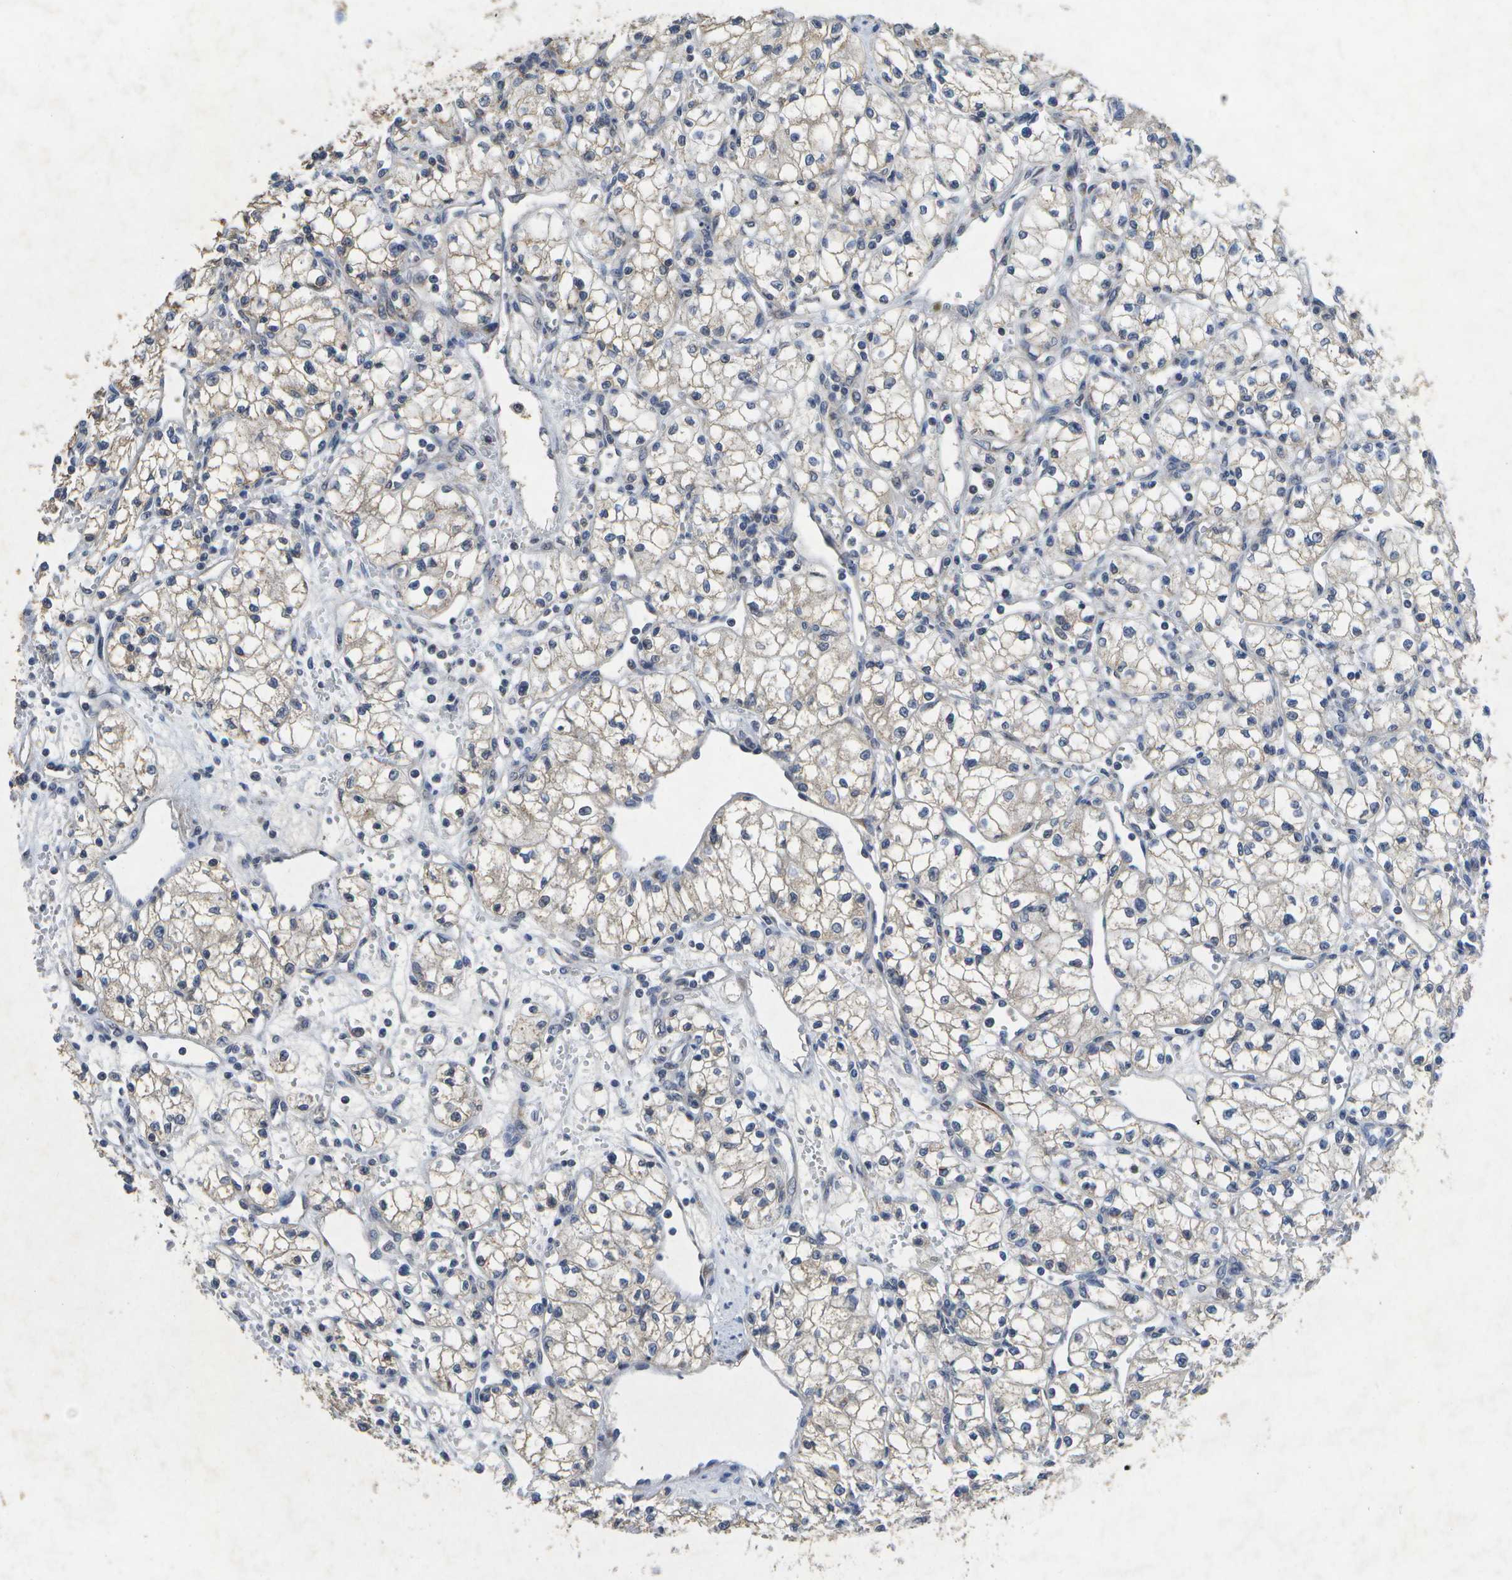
{"staining": {"intensity": "weak", "quantity": "<25%", "location": "cytoplasmic/membranous"}, "tissue": "renal cancer", "cell_type": "Tumor cells", "image_type": "cancer", "snomed": [{"axis": "morphology", "description": "Normal tissue, NOS"}, {"axis": "morphology", "description": "Adenocarcinoma, NOS"}, {"axis": "topography", "description": "Kidney"}], "caption": "Immunohistochemistry (IHC) micrograph of neoplastic tissue: renal cancer (adenocarcinoma) stained with DAB demonstrates no significant protein staining in tumor cells.", "gene": "KDELR1", "patient": {"sex": "male", "age": 59}}